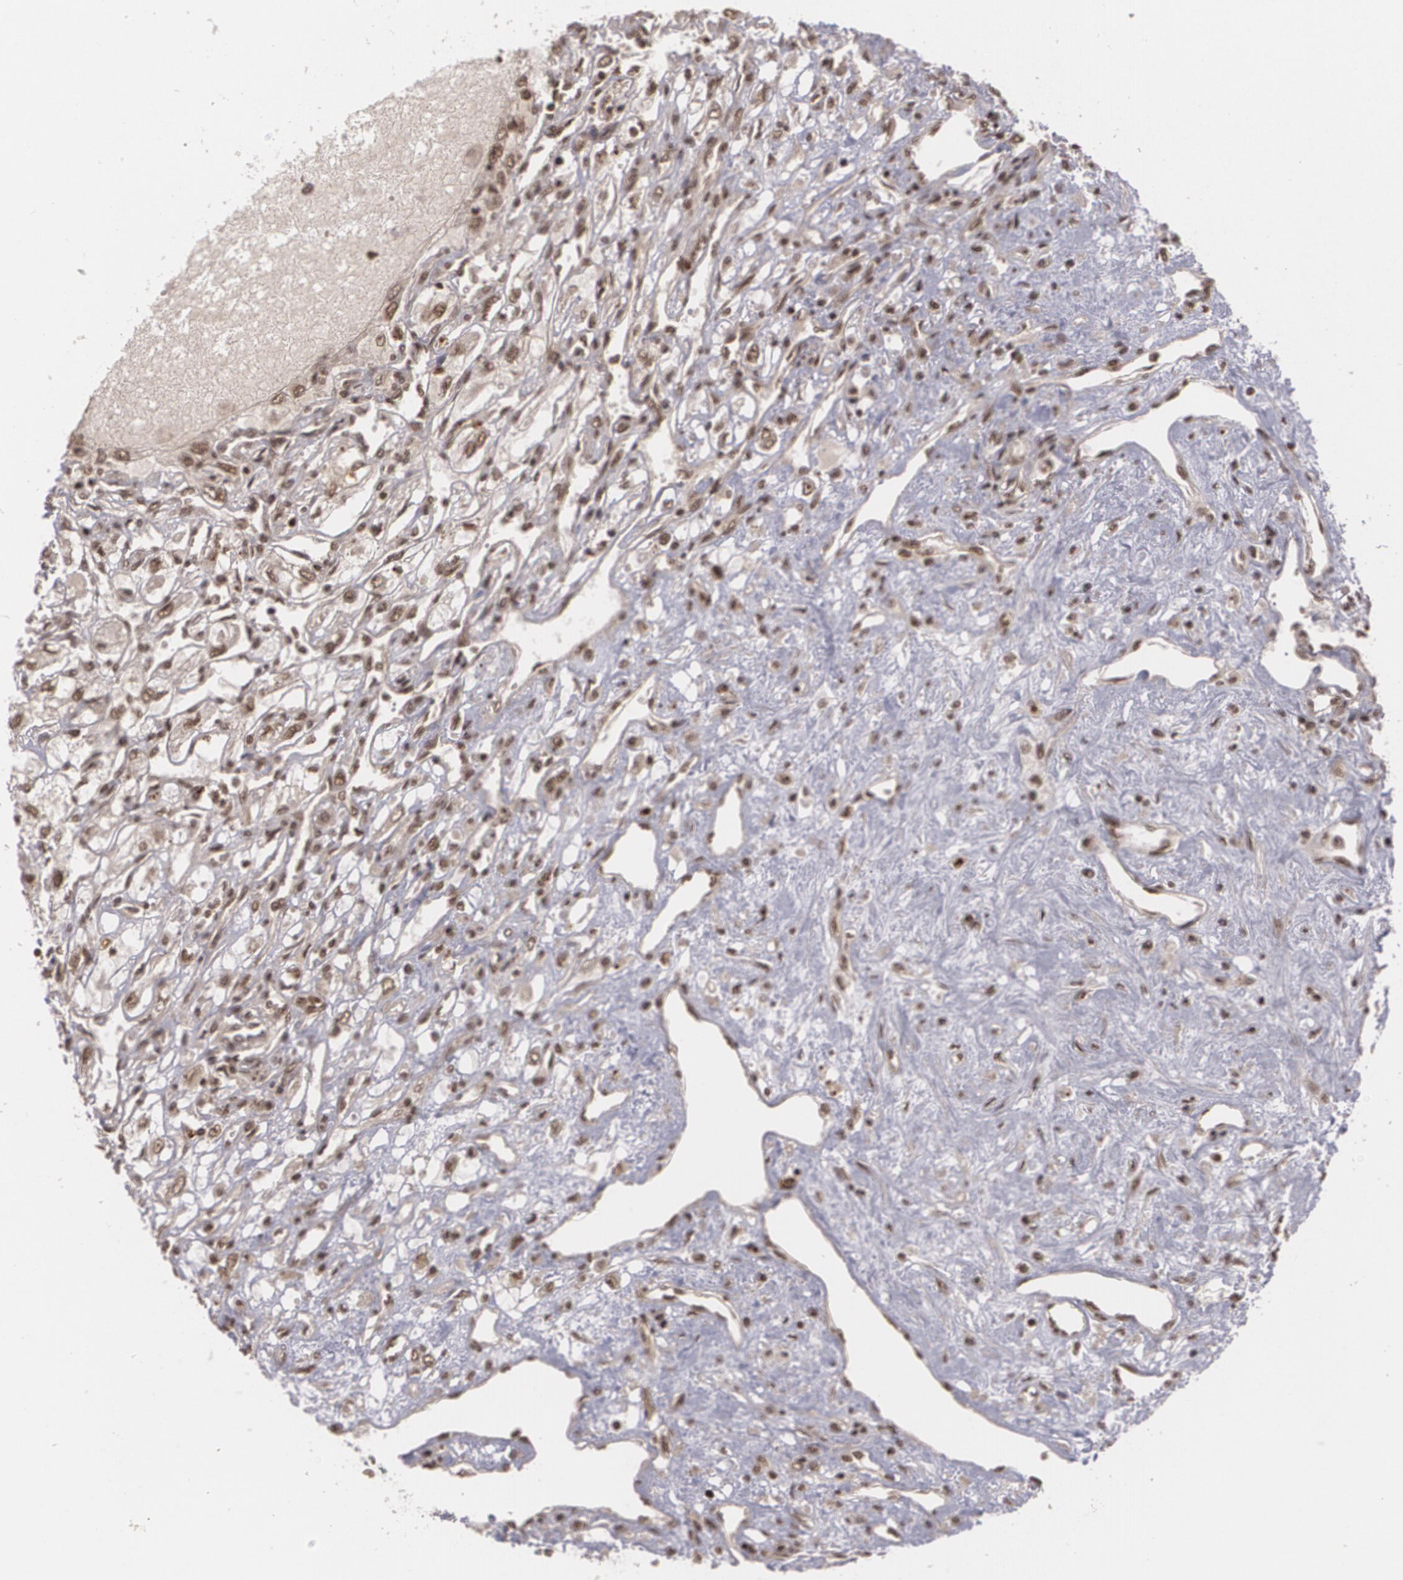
{"staining": {"intensity": "weak", "quantity": ">75%", "location": "nuclear"}, "tissue": "renal cancer", "cell_type": "Tumor cells", "image_type": "cancer", "snomed": [{"axis": "morphology", "description": "Adenocarcinoma, NOS"}, {"axis": "topography", "description": "Kidney"}], "caption": "Protein staining shows weak nuclear positivity in approximately >75% of tumor cells in renal cancer.", "gene": "RXRB", "patient": {"sex": "male", "age": 57}}